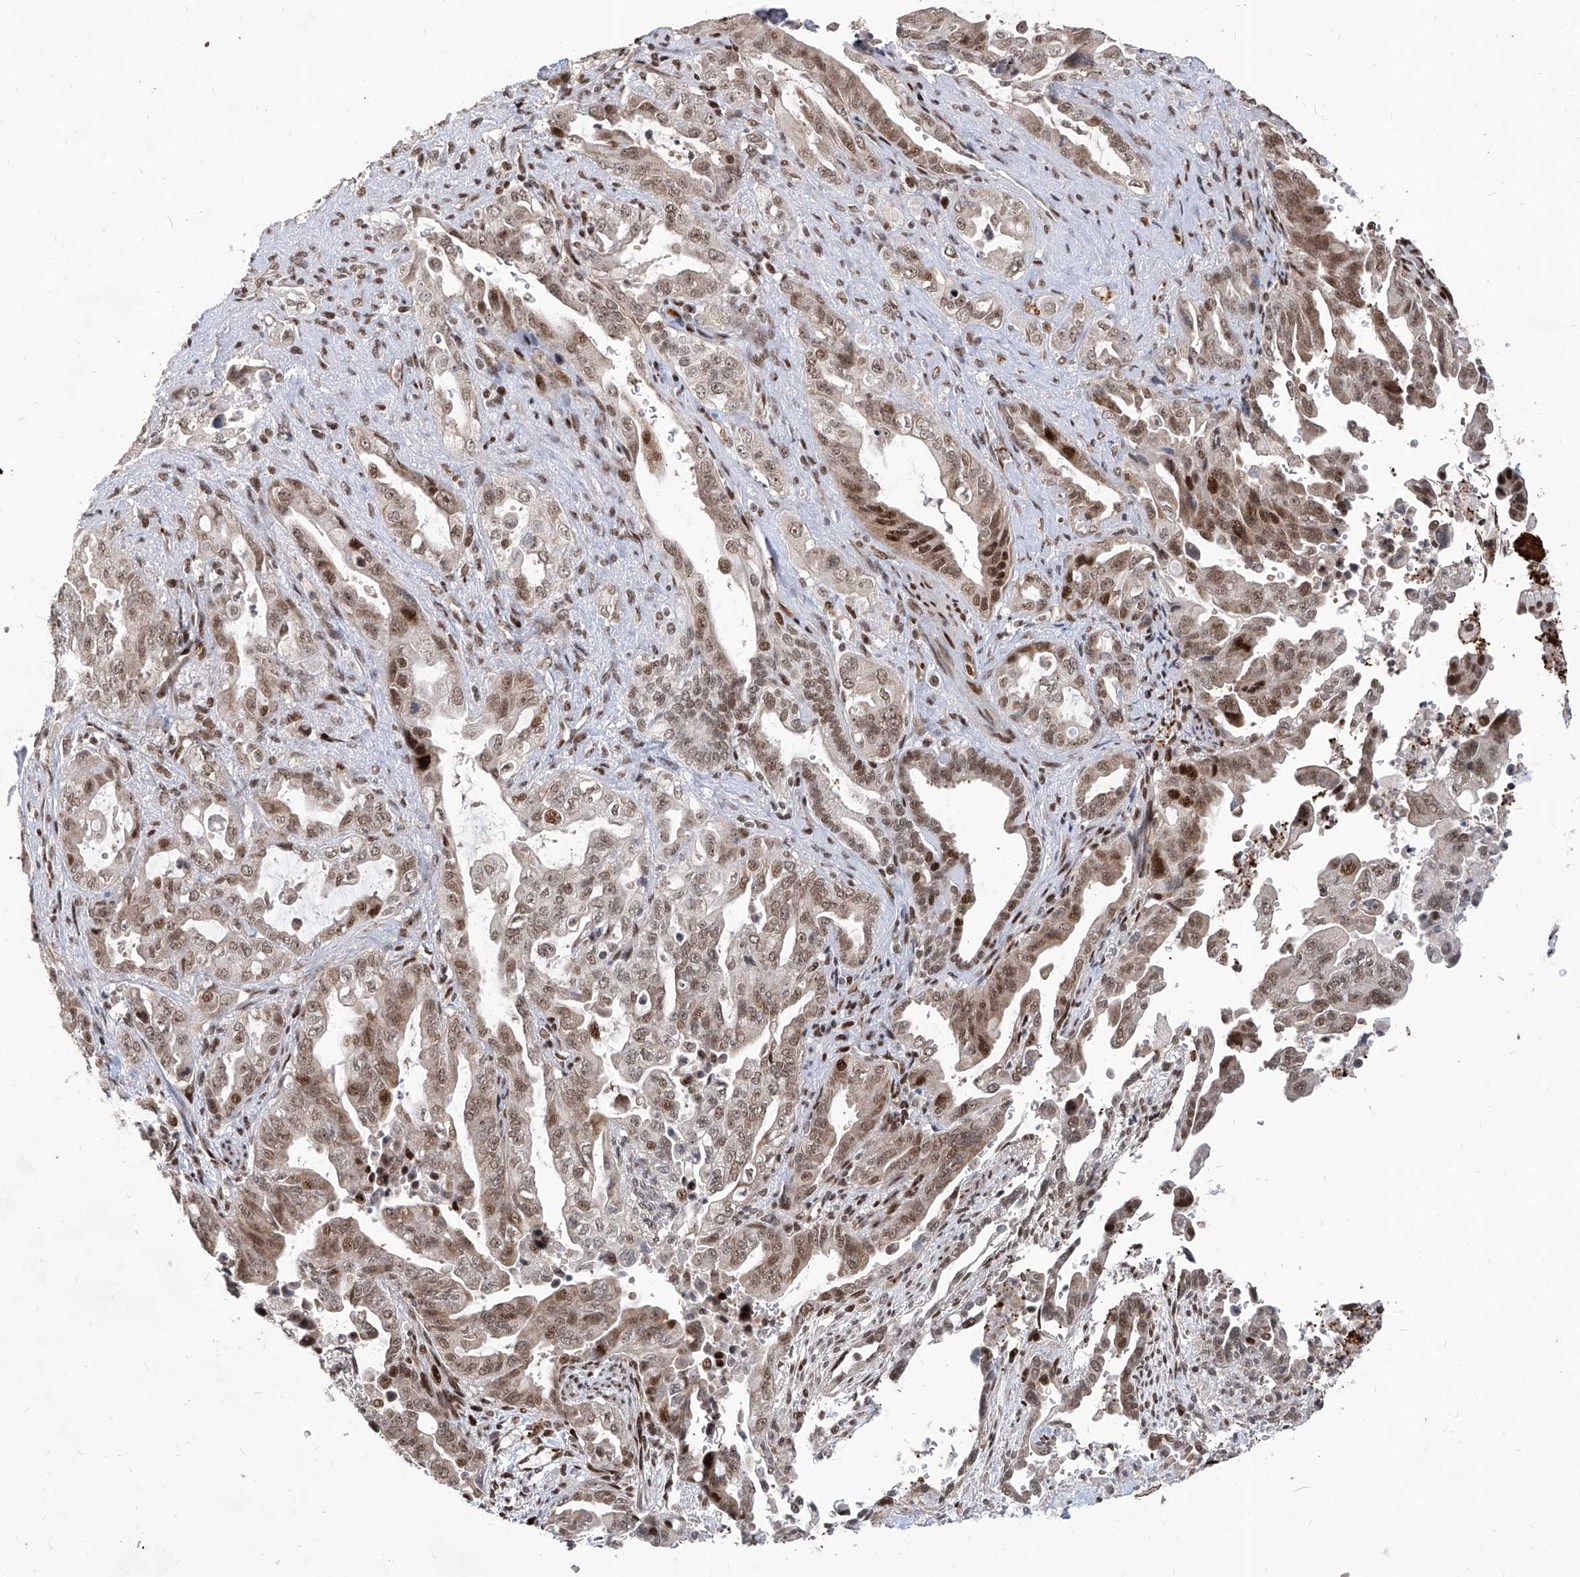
{"staining": {"intensity": "moderate", "quantity": ">75%", "location": "nuclear"}, "tissue": "pancreatic cancer", "cell_type": "Tumor cells", "image_type": "cancer", "snomed": [{"axis": "morphology", "description": "Adenocarcinoma, NOS"}, {"axis": "topography", "description": "Pancreas"}], "caption": "DAB immunohistochemical staining of human pancreatic cancer (adenocarcinoma) displays moderate nuclear protein expression in approximately >75% of tumor cells. (Brightfield microscopy of DAB IHC at high magnification).", "gene": "IRF2", "patient": {"sex": "male", "age": 70}}